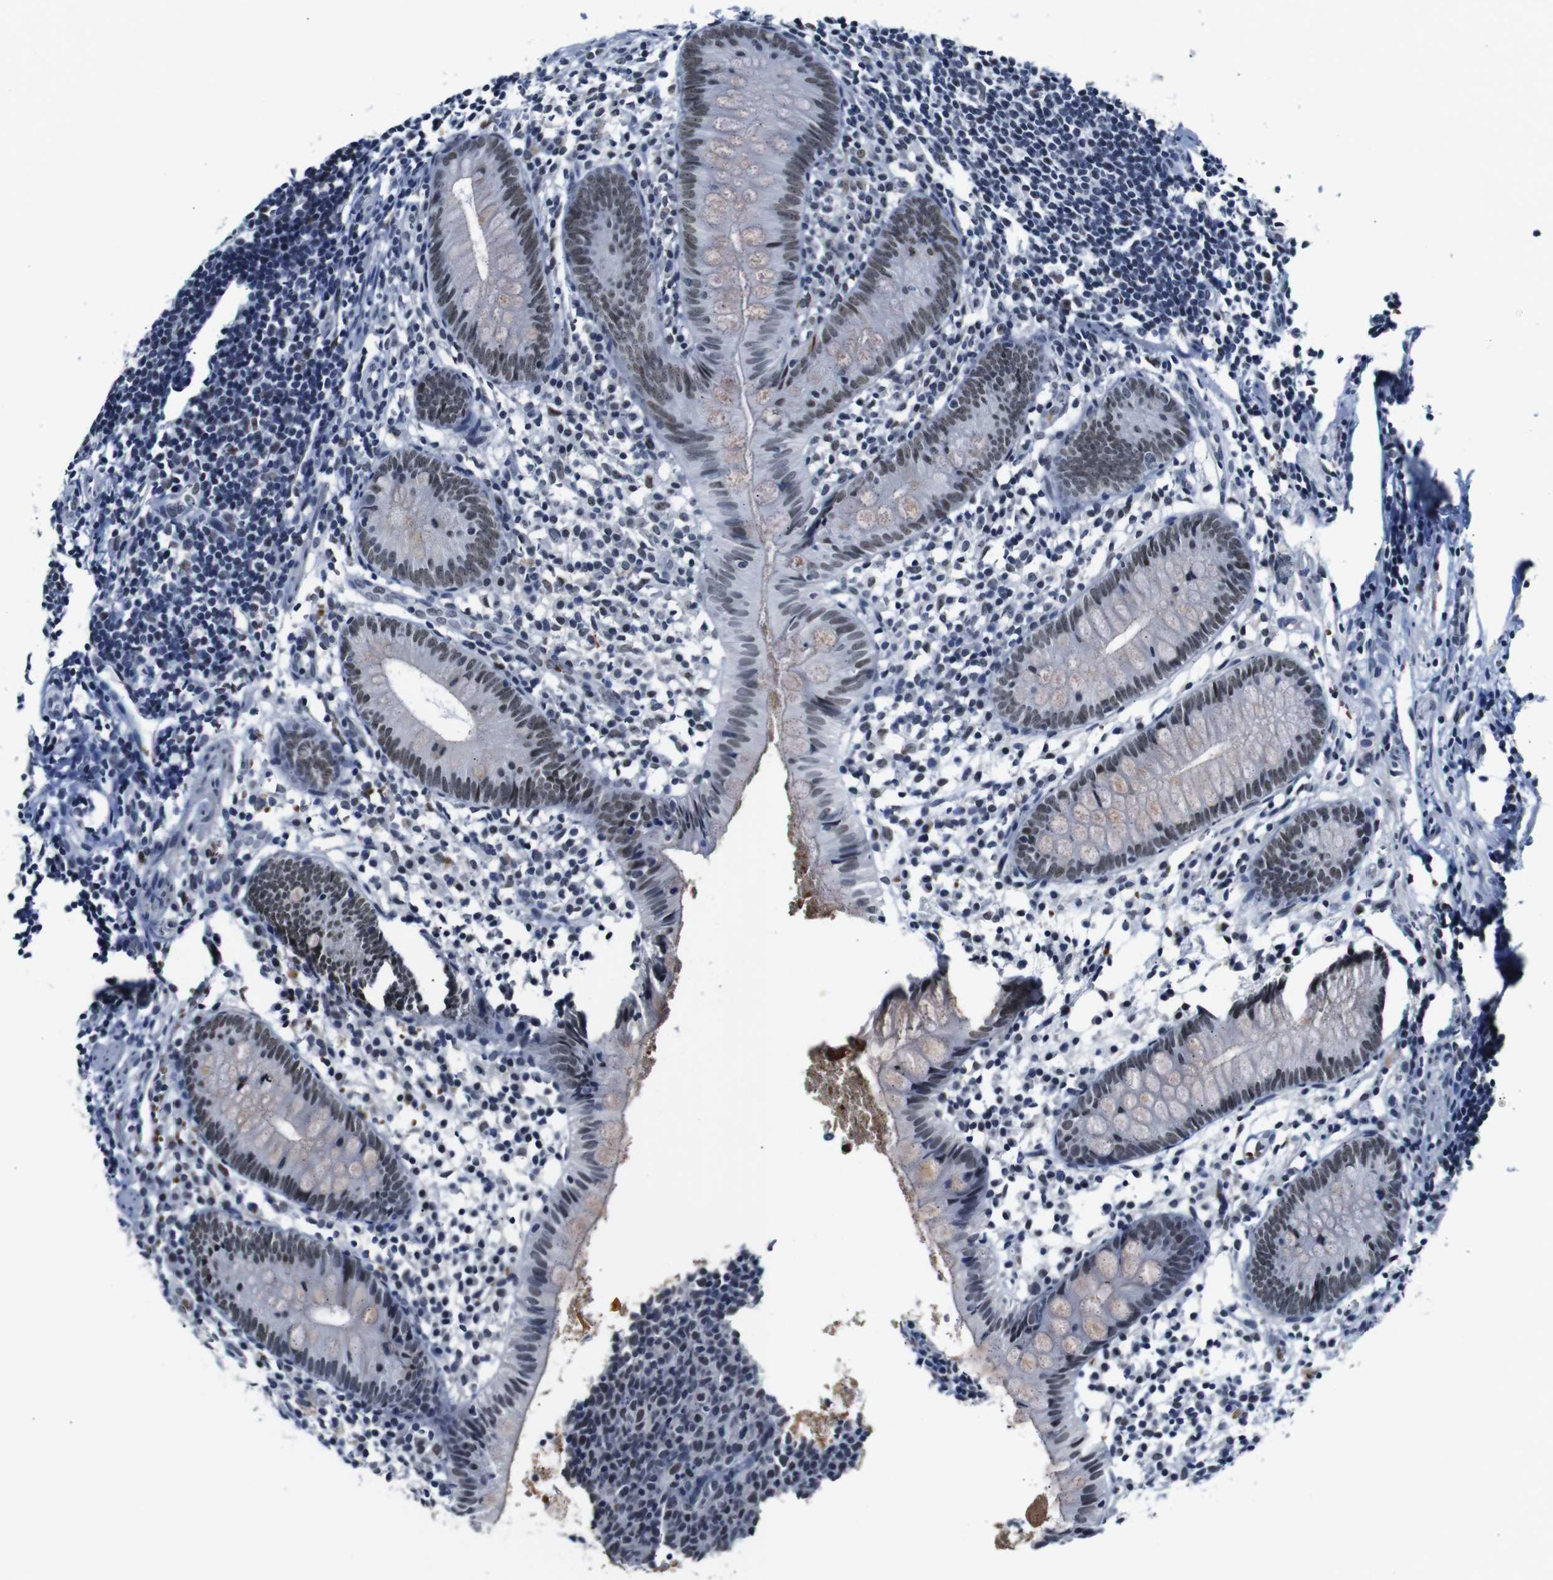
{"staining": {"intensity": "weak", "quantity": "25%-75%", "location": "nuclear"}, "tissue": "appendix", "cell_type": "Glandular cells", "image_type": "normal", "snomed": [{"axis": "morphology", "description": "Normal tissue, NOS"}, {"axis": "topography", "description": "Appendix"}], "caption": "Human appendix stained with a brown dye demonstrates weak nuclear positive expression in approximately 25%-75% of glandular cells.", "gene": "ILDR2", "patient": {"sex": "female", "age": 20}}